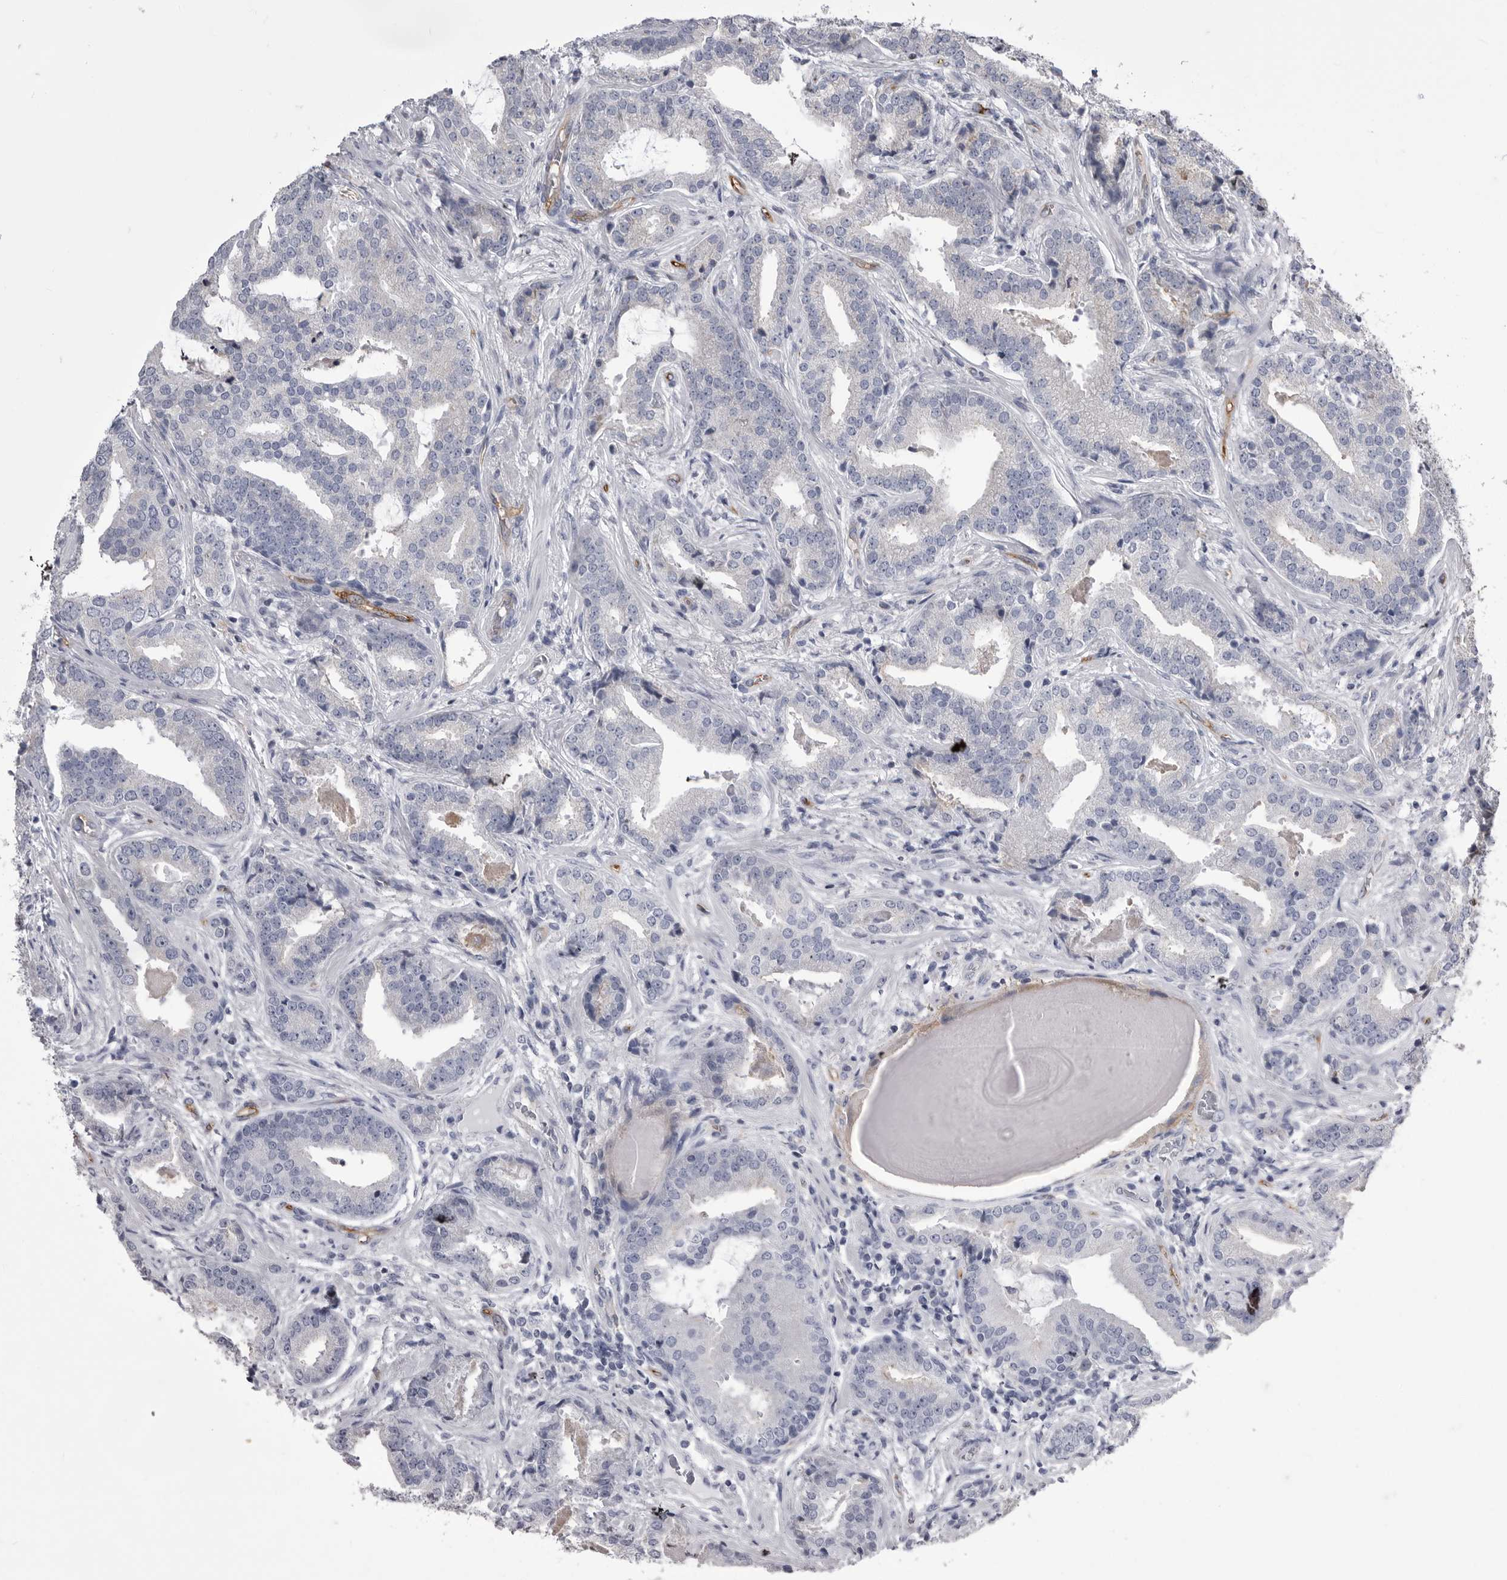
{"staining": {"intensity": "negative", "quantity": "none", "location": "none"}, "tissue": "prostate cancer", "cell_type": "Tumor cells", "image_type": "cancer", "snomed": [{"axis": "morphology", "description": "Adenocarcinoma, Low grade"}, {"axis": "topography", "description": "Prostate"}], "caption": "Prostate low-grade adenocarcinoma was stained to show a protein in brown. There is no significant staining in tumor cells.", "gene": "OPLAH", "patient": {"sex": "male", "age": 67}}